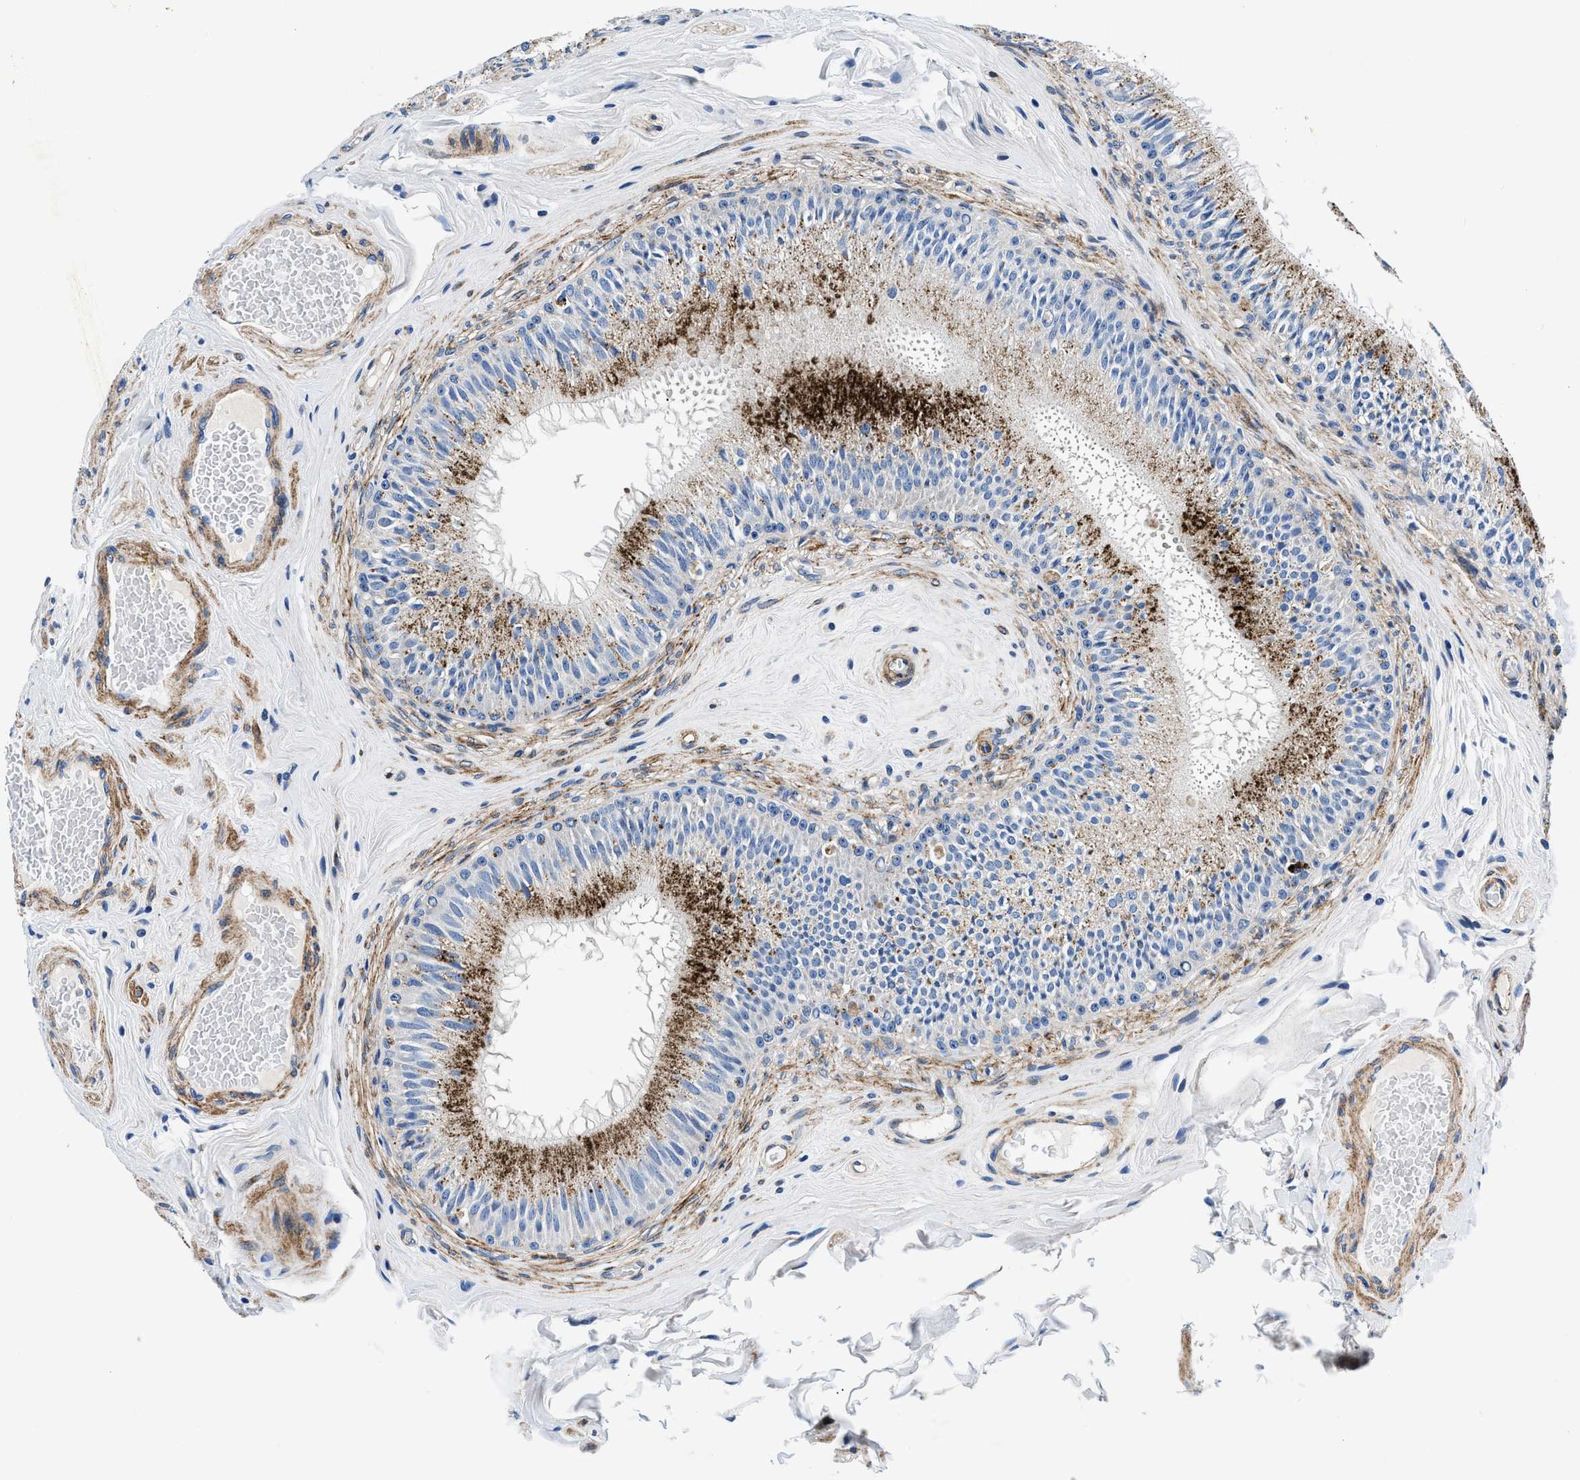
{"staining": {"intensity": "moderate", "quantity": ">75%", "location": "cytoplasmic/membranous"}, "tissue": "epididymis", "cell_type": "Glandular cells", "image_type": "normal", "snomed": [{"axis": "morphology", "description": "Normal tissue, NOS"}, {"axis": "topography", "description": "Testis"}, {"axis": "topography", "description": "Epididymis"}], "caption": "The photomicrograph displays staining of unremarkable epididymis, revealing moderate cytoplasmic/membranous protein staining (brown color) within glandular cells.", "gene": "DAG1", "patient": {"sex": "male", "age": 36}}